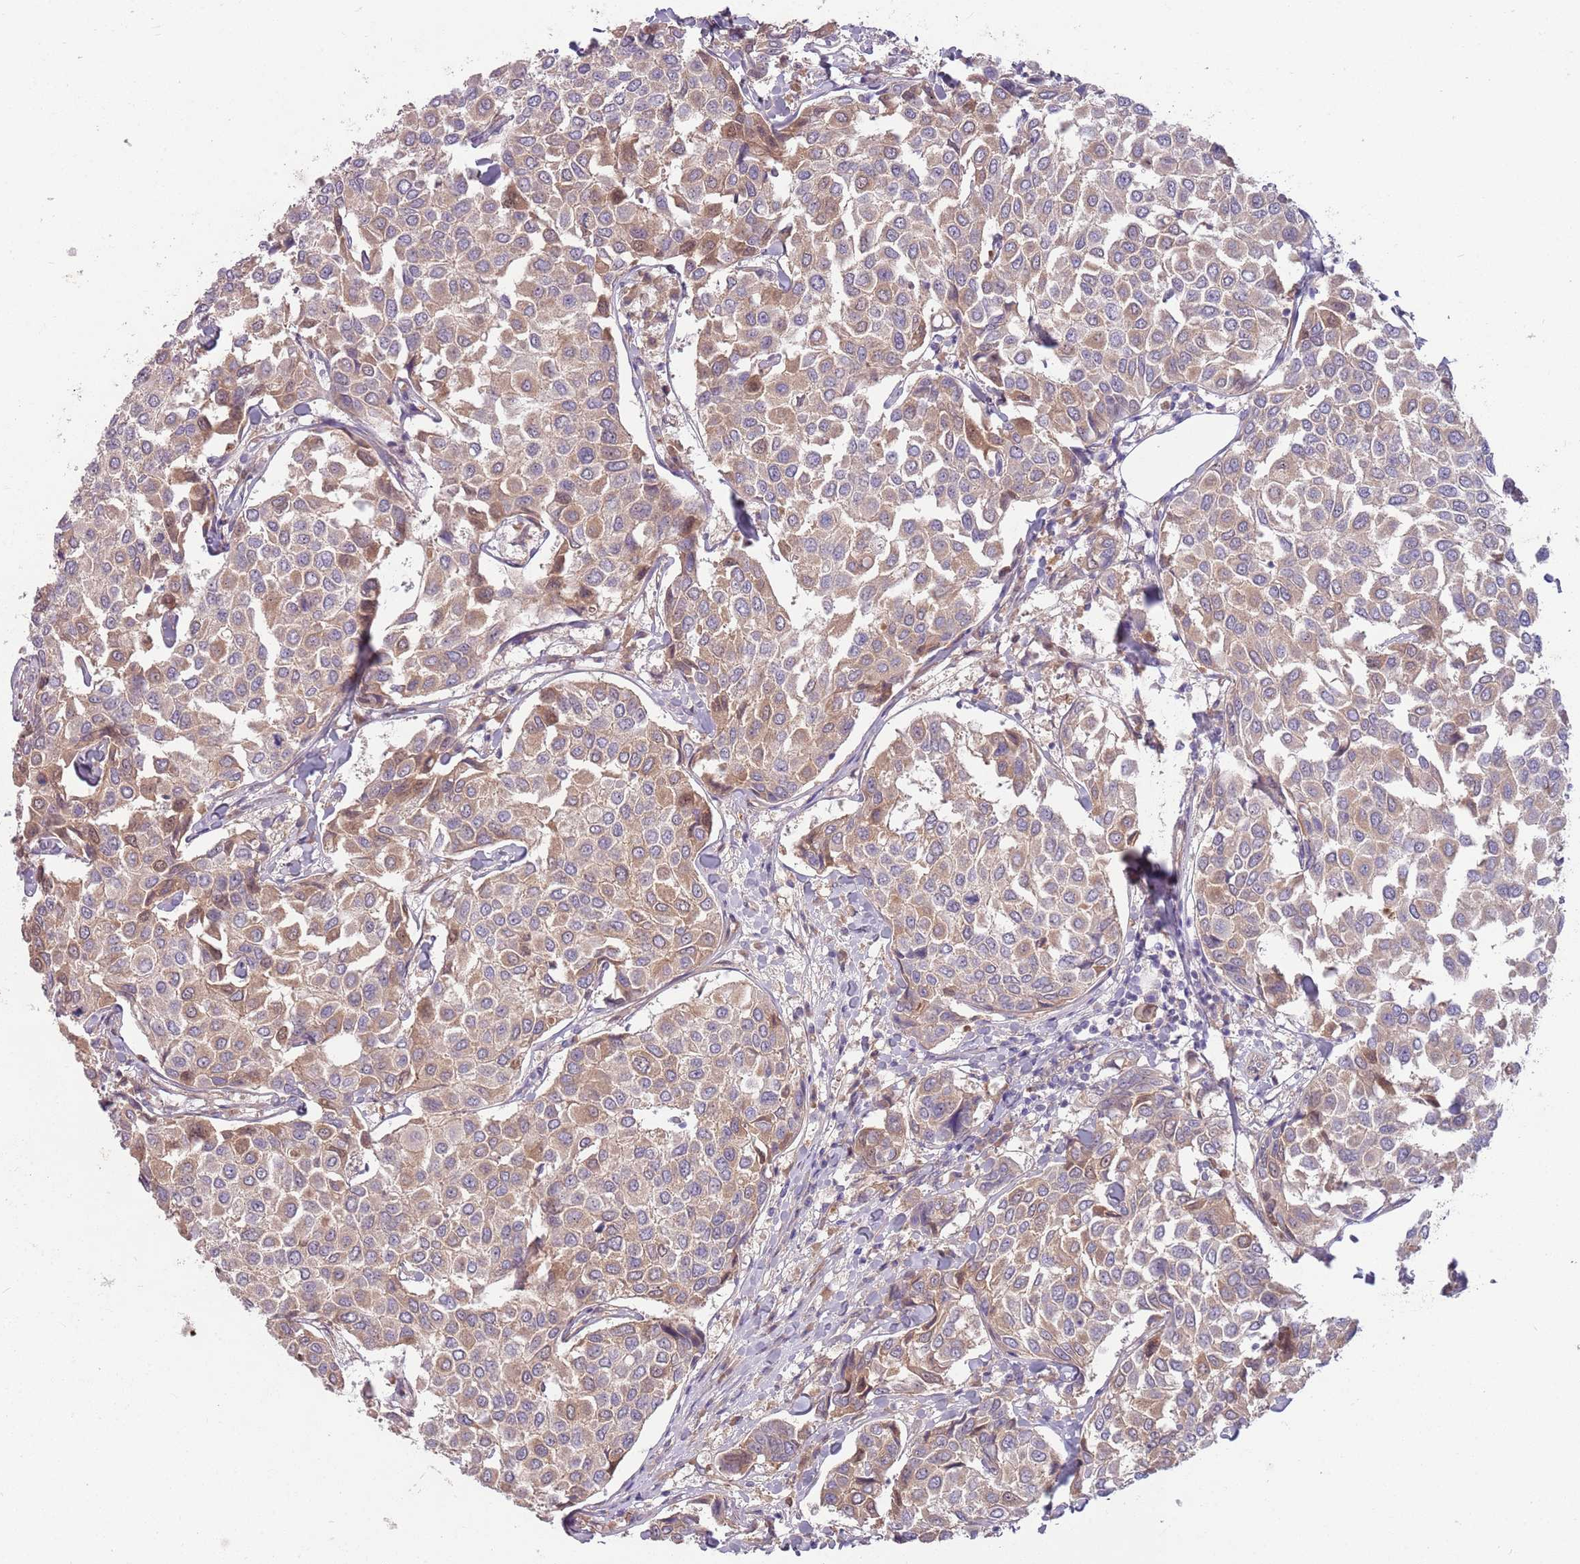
{"staining": {"intensity": "moderate", "quantity": ">75%", "location": "cytoplasmic/membranous"}, "tissue": "breast cancer", "cell_type": "Tumor cells", "image_type": "cancer", "snomed": [{"axis": "morphology", "description": "Duct carcinoma"}, {"axis": "topography", "description": "Breast"}], "caption": "Protein staining shows moderate cytoplasmic/membranous staining in approximately >75% of tumor cells in breast invasive ductal carcinoma.", "gene": "SAV1", "patient": {"sex": "female", "age": 55}}